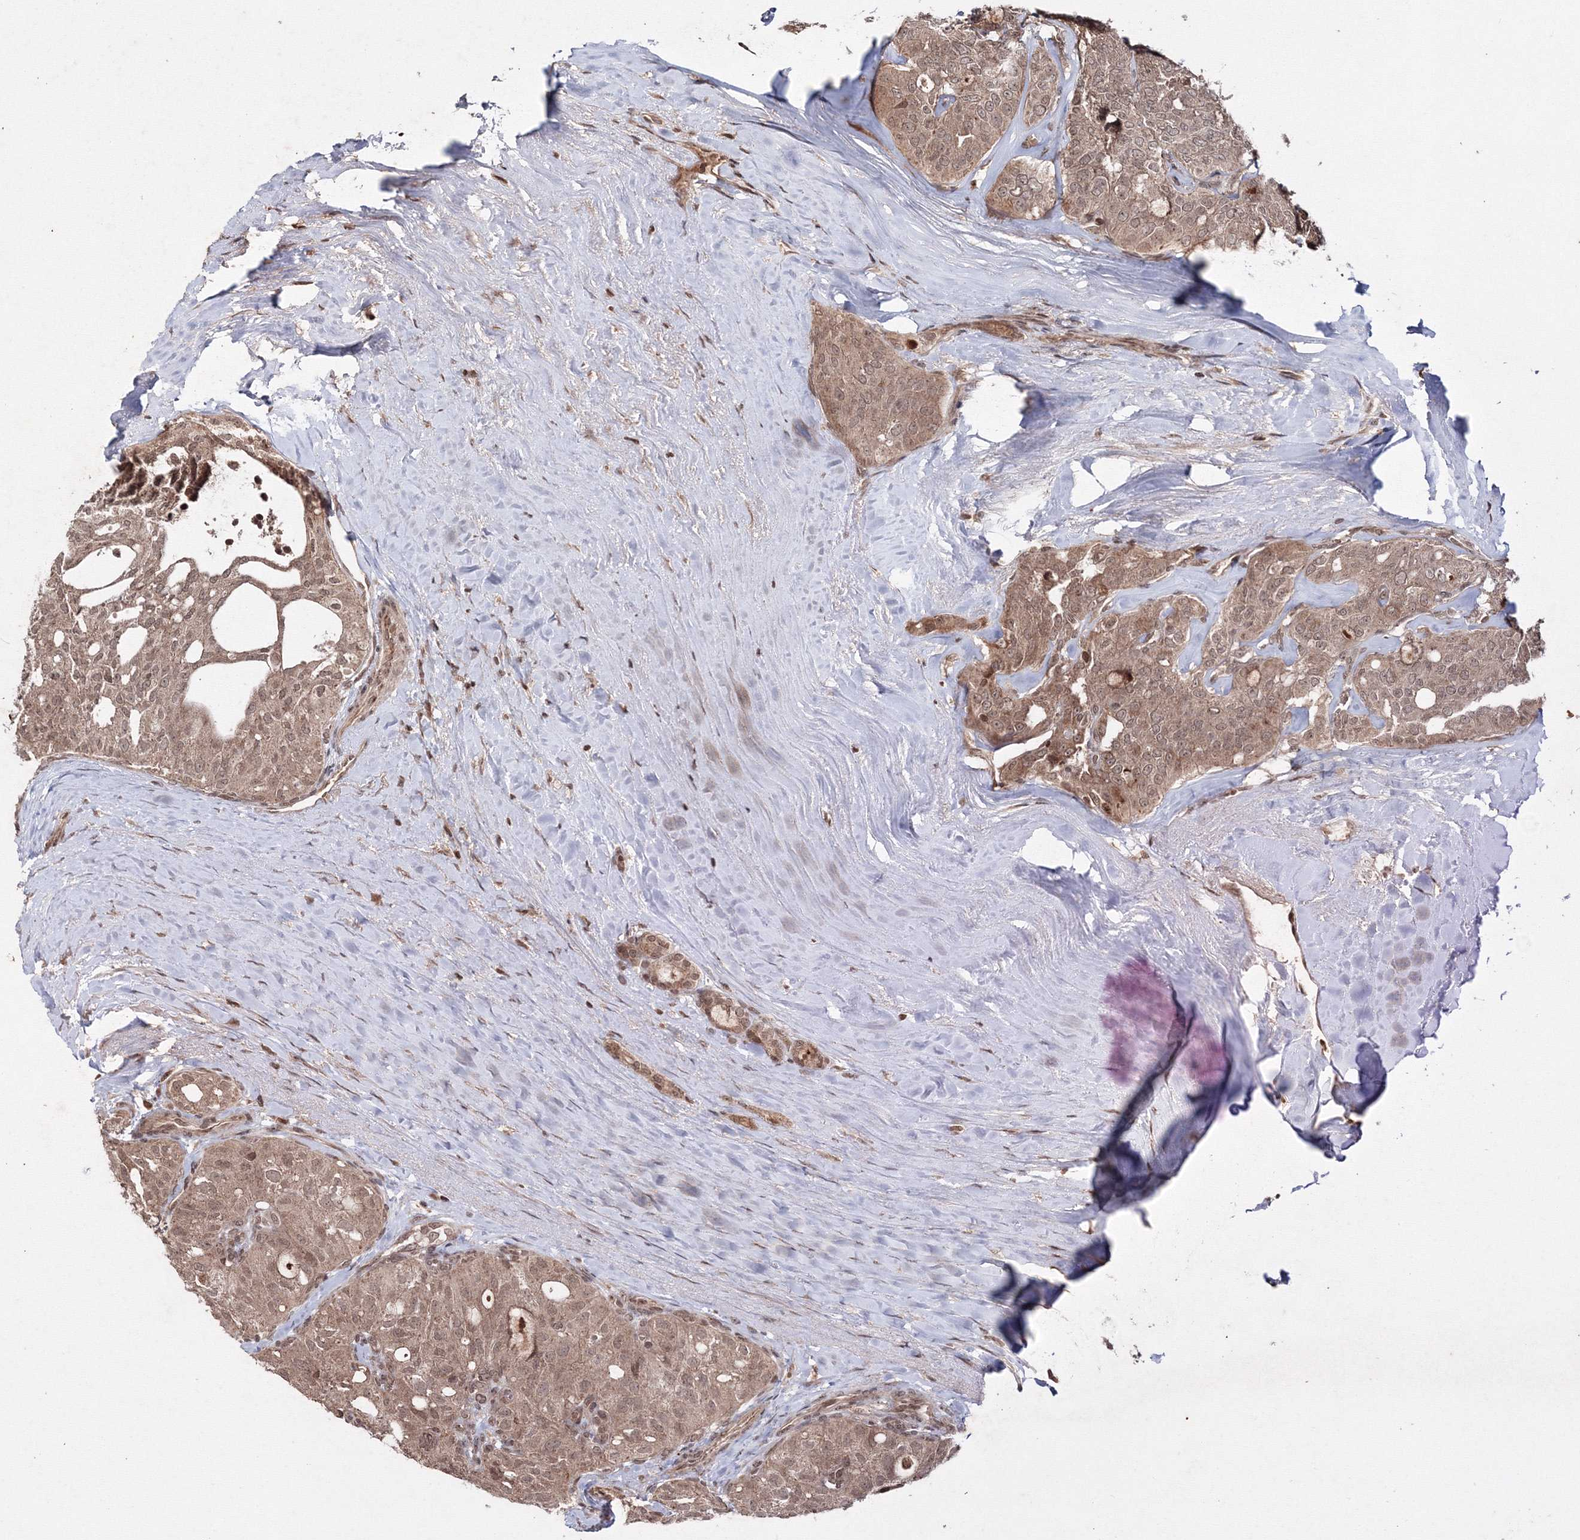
{"staining": {"intensity": "moderate", "quantity": ">75%", "location": "cytoplasmic/membranous,nuclear"}, "tissue": "thyroid cancer", "cell_type": "Tumor cells", "image_type": "cancer", "snomed": [{"axis": "morphology", "description": "Follicular adenoma carcinoma, NOS"}, {"axis": "topography", "description": "Thyroid gland"}], "caption": "Protein expression analysis of human thyroid cancer reveals moderate cytoplasmic/membranous and nuclear staining in about >75% of tumor cells.", "gene": "PEX13", "patient": {"sex": "male", "age": 75}}